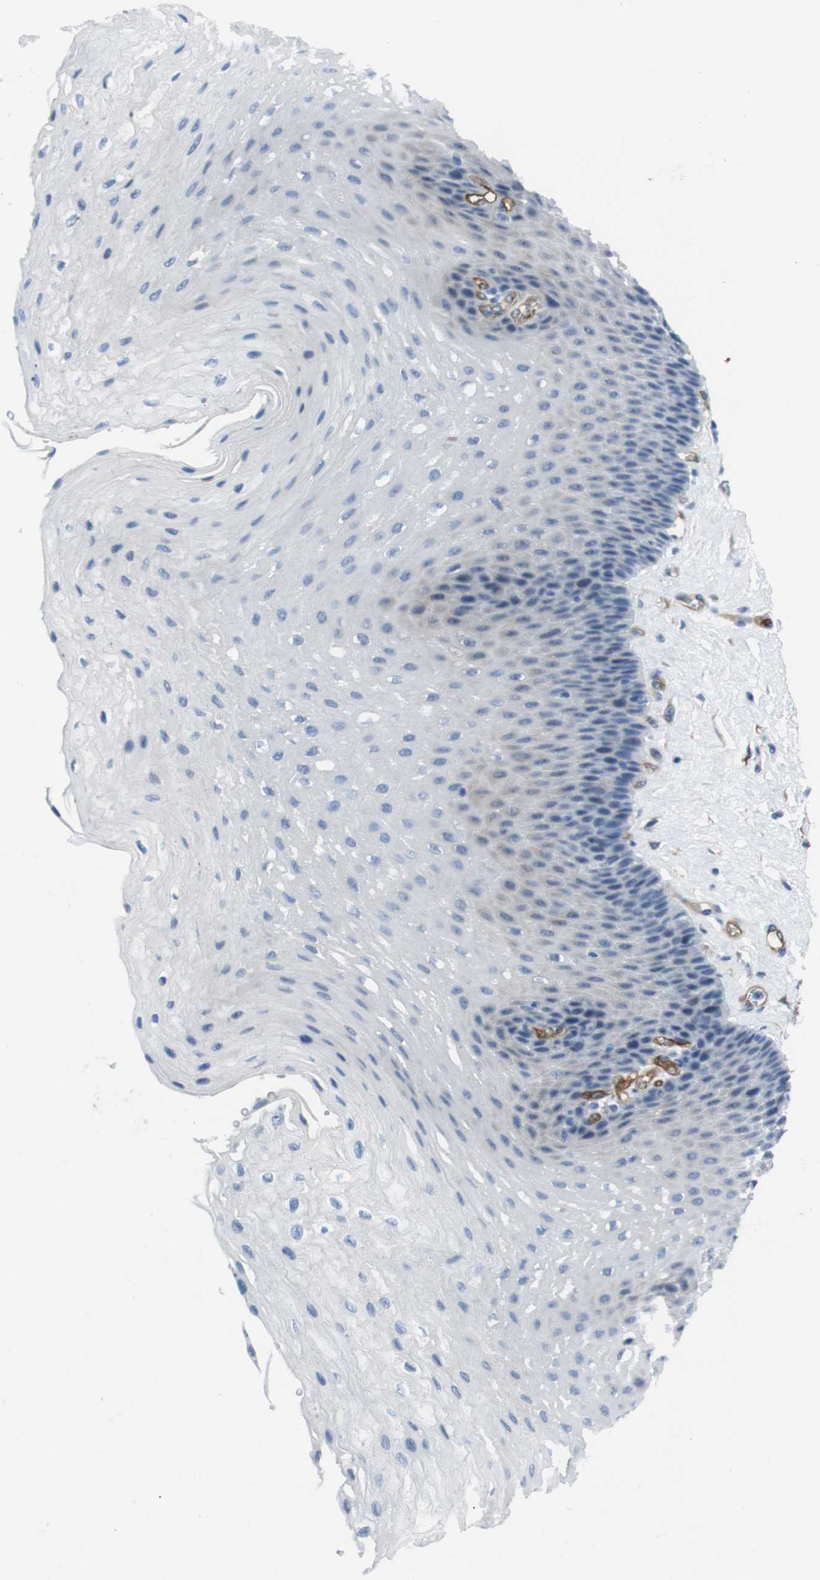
{"staining": {"intensity": "negative", "quantity": "none", "location": "none"}, "tissue": "esophagus", "cell_type": "Squamous epithelial cells", "image_type": "normal", "snomed": [{"axis": "morphology", "description": "Normal tissue, NOS"}, {"axis": "topography", "description": "Esophagus"}], "caption": "Squamous epithelial cells are negative for brown protein staining in unremarkable esophagus. (DAB IHC, high magnification).", "gene": "HSPA12B", "patient": {"sex": "female", "age": 72}}